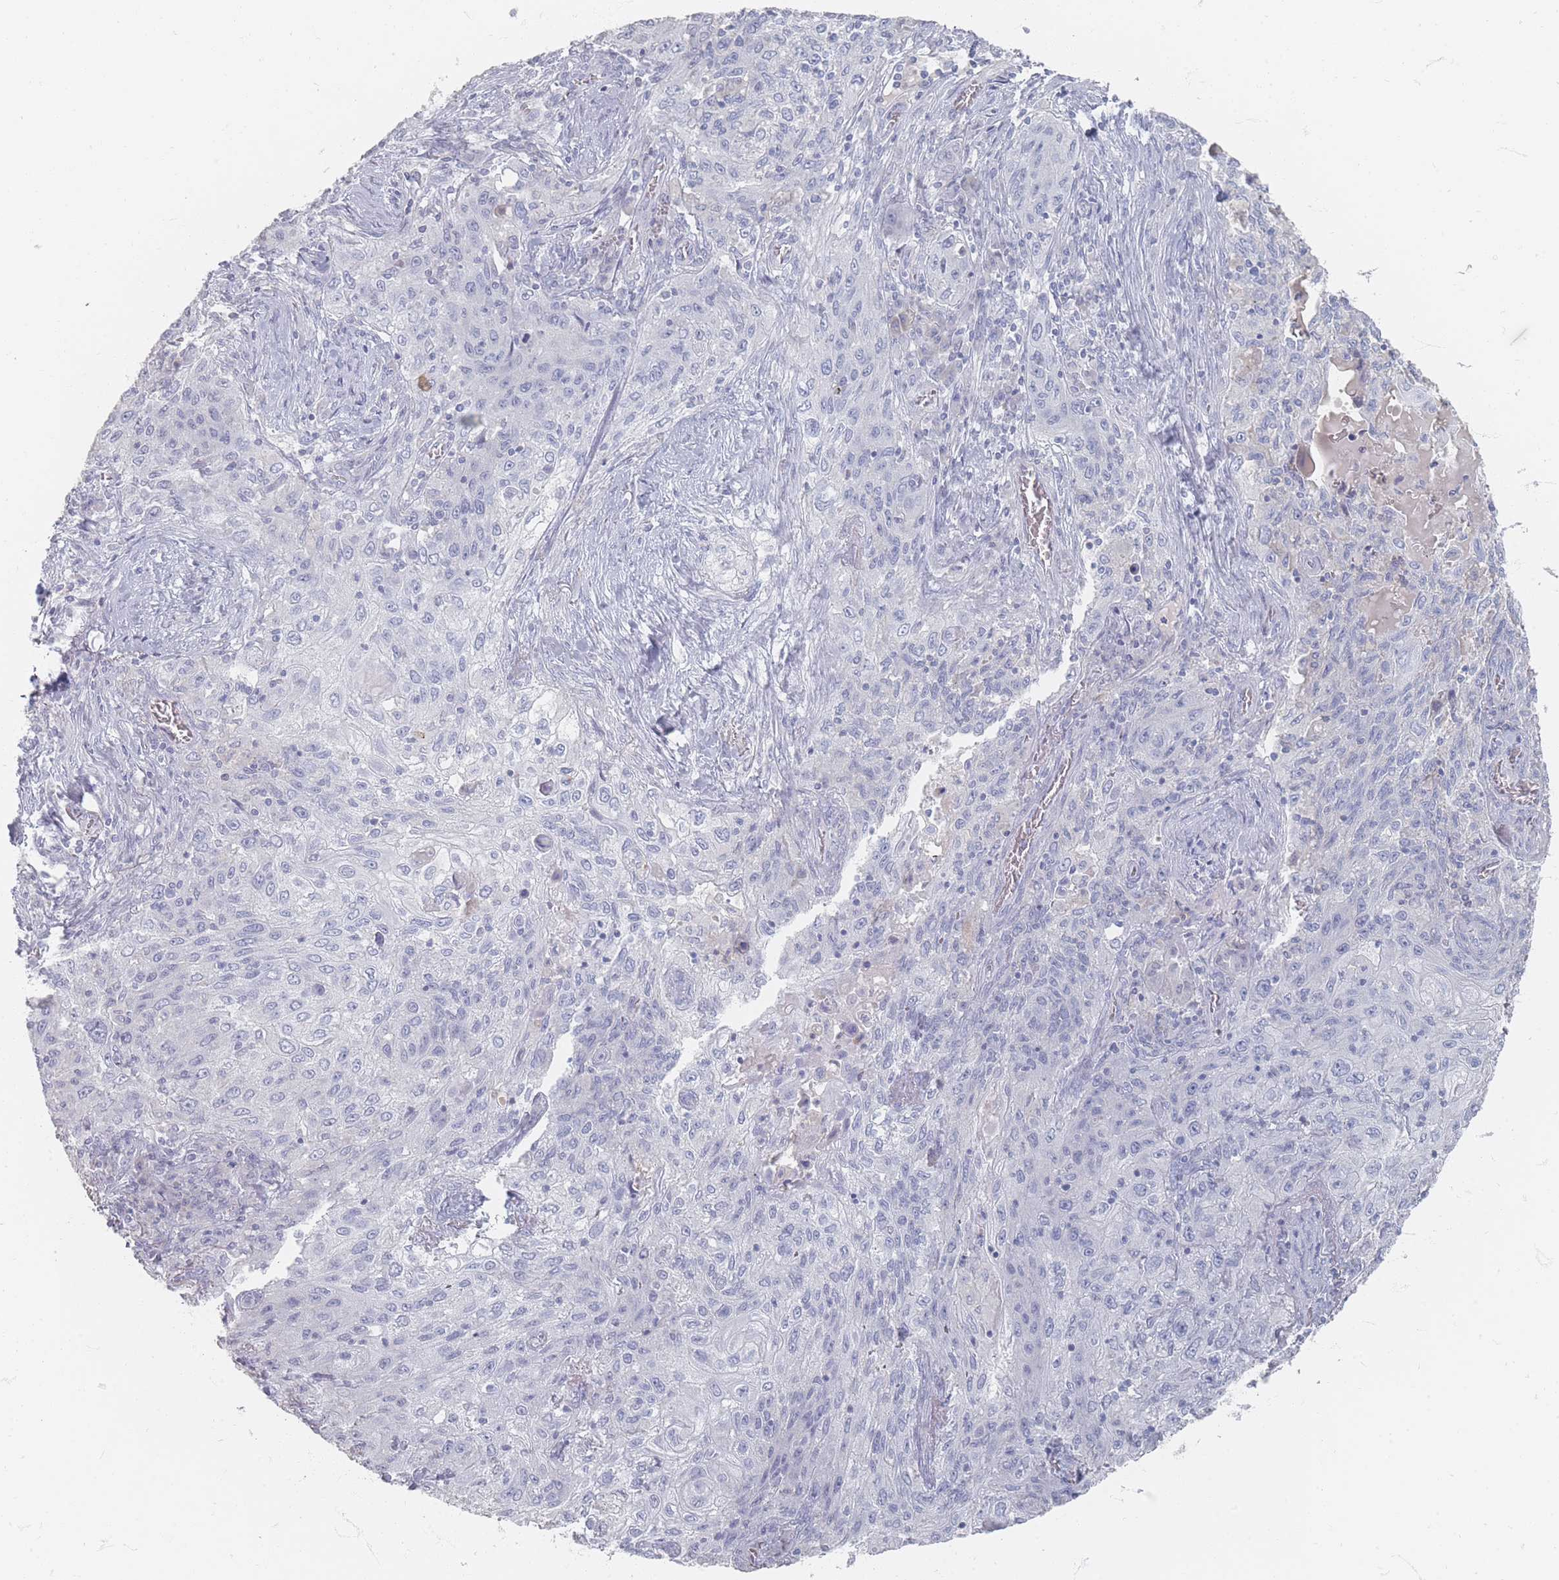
{"staining": {"intensity": "negative", "quantity": "none", "location": "none"}, "tissue": "lung cancer", "cell_type": "Tumor cells", "image_type": "cancer", "snomed": [{"axis": "morphology", "description": "Squamous cell carcinoma, NOS"}, {"axis": "topography", "description": "Lung"}], "caption": "Human squamous cell carcinoma (lung) stained for a protein using IHC exhibits no expression in tumor cells.", "gene": "HELZ2", "patient": {"sex": "female", "age": 69}}